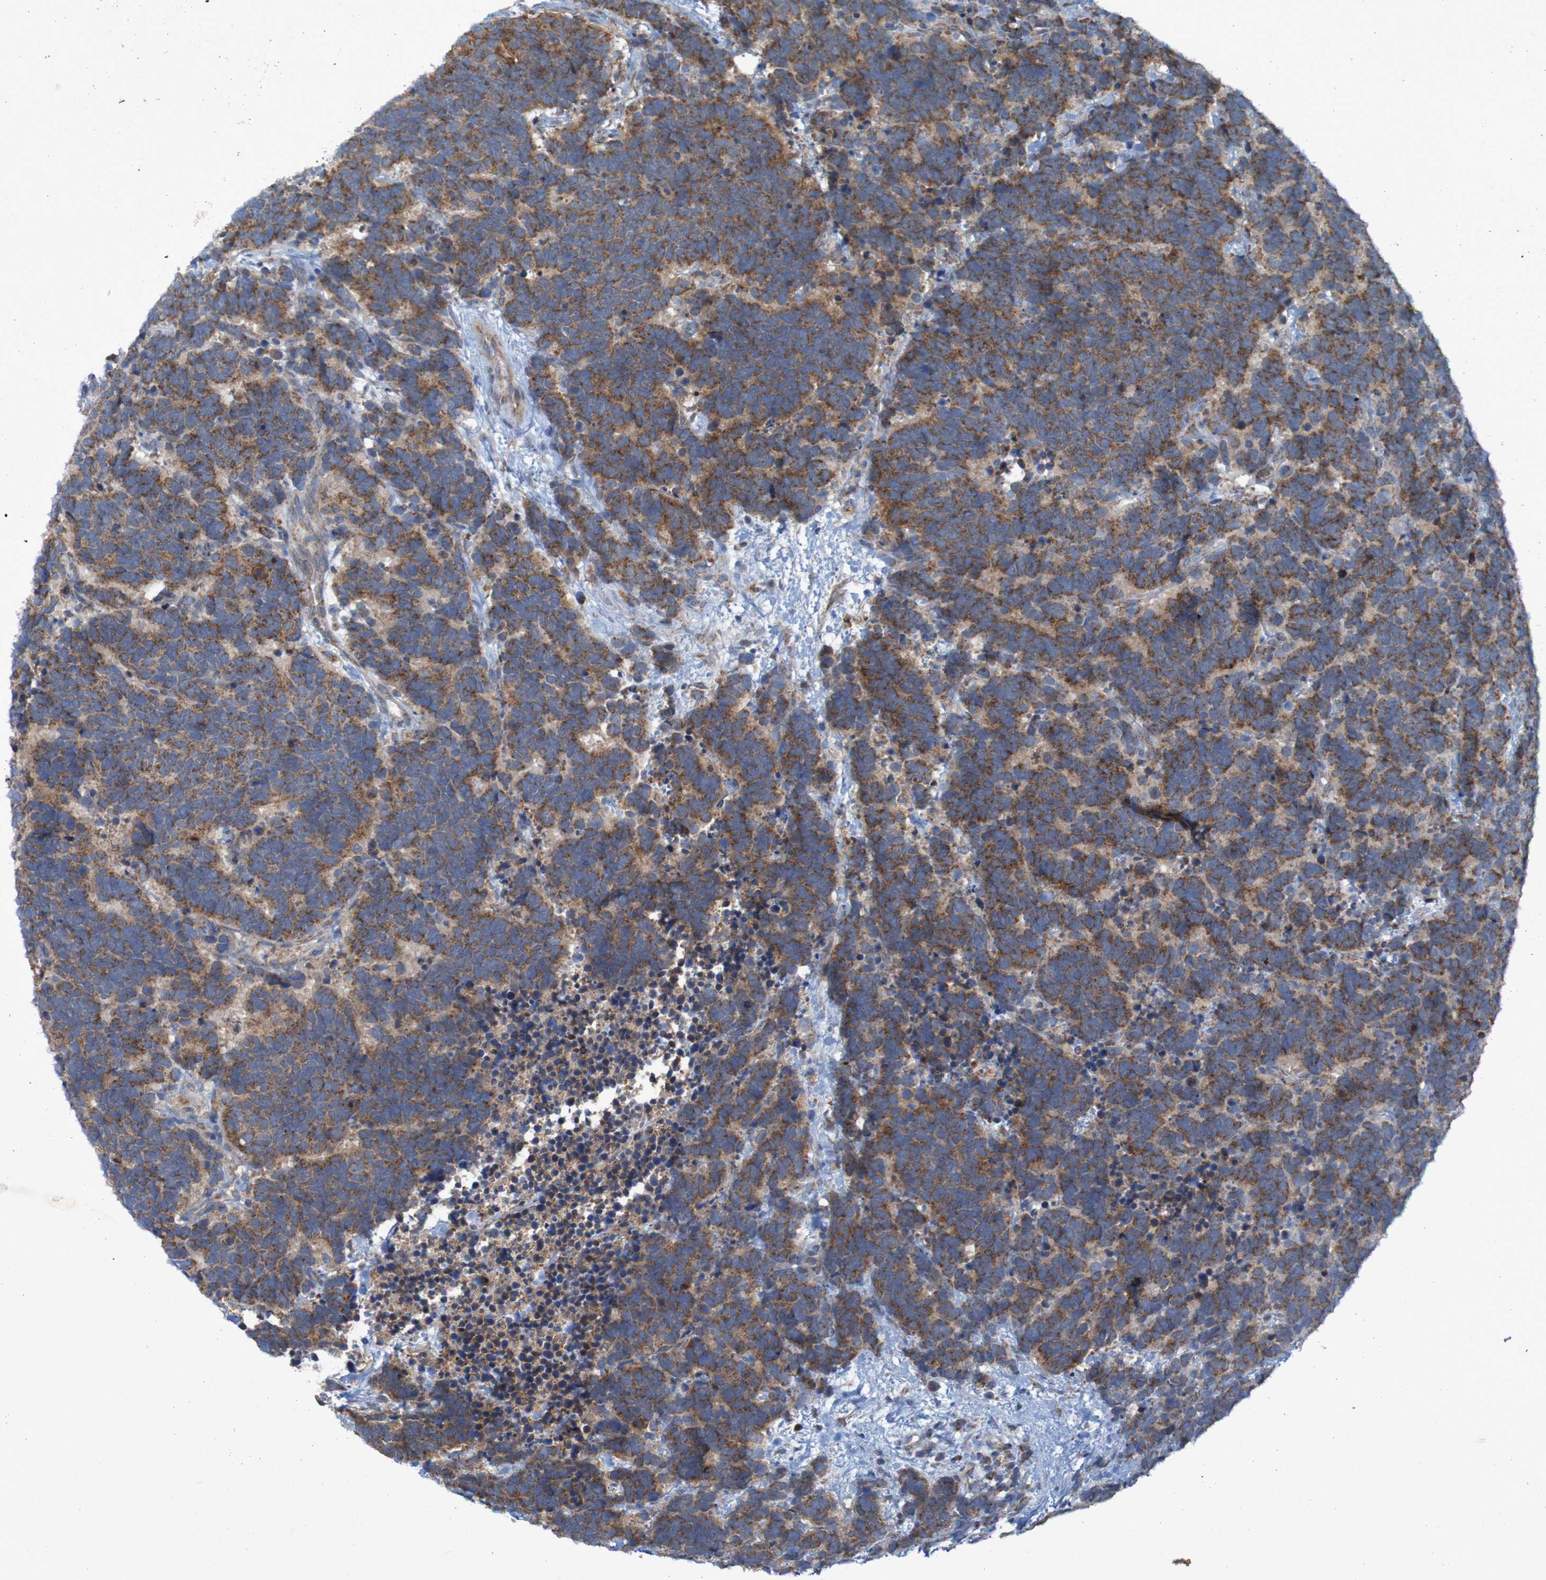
{"staining": {"intensity": "moderate", "quantity": ">75%", "location": "cytoplasmic/membranous"}, "tissue": "carcinoid", "cell_type": "Tumor cells", "image_type": "cancer", "snomed": [{"axis": "morphology", "description": "Carcinoma, NOS"}, {"axis": "morphology", "description": "Carcinoid, malignant, NOS"}, {"axis": "topography", "description": "Urinary bladder"}], "caption": "DAB immunohistochemical staining of carcinoid (malignant) shows moderate cytoplasmic/membranous protein staining in about >75% of tumor cells.", "gene": "CCDC51", "patient": {"sex": "male", "age": 57}}